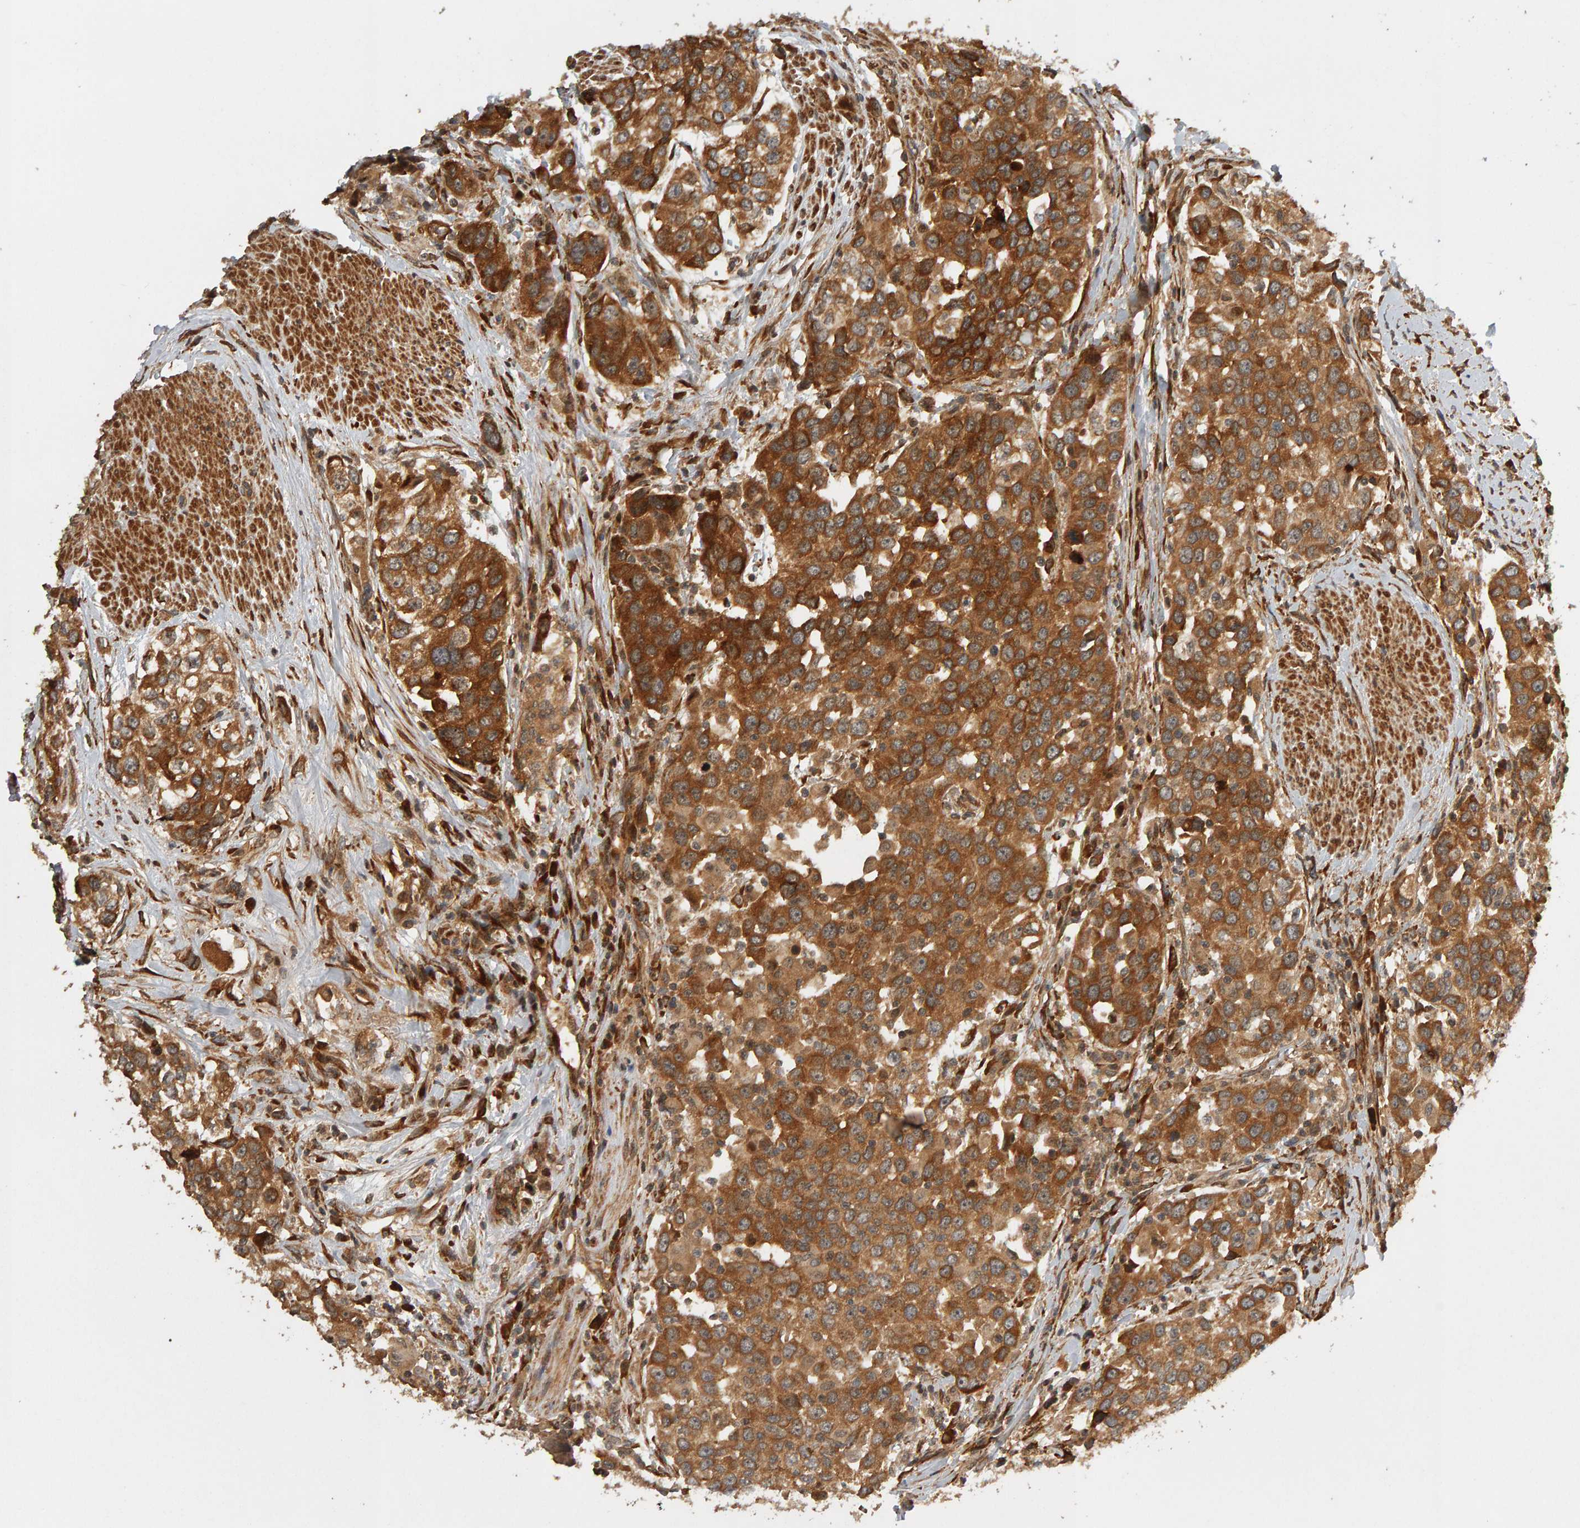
{"staining": {"intensity": "strong", "quantity": ">75%", "location": "cytoplasmic/membranous"}, "tissue": "urothelial cancer", "cell_type": "Tumor cells", "image_type": "cancer", "snomed": [{"axis": "morphology", "description": "Urothelial carcinoma, High grade"}, {"axis": "topography", "description": "Urinary bladder"}], "caption": "Immunohistochemical staining of human urothelial cancer demonstrates strong cytoplasmic/membranous protein positivity in about >75% of tumor cells.", "gene": "ZFAND1", "patient": {"sex": "female", "age": 80}}